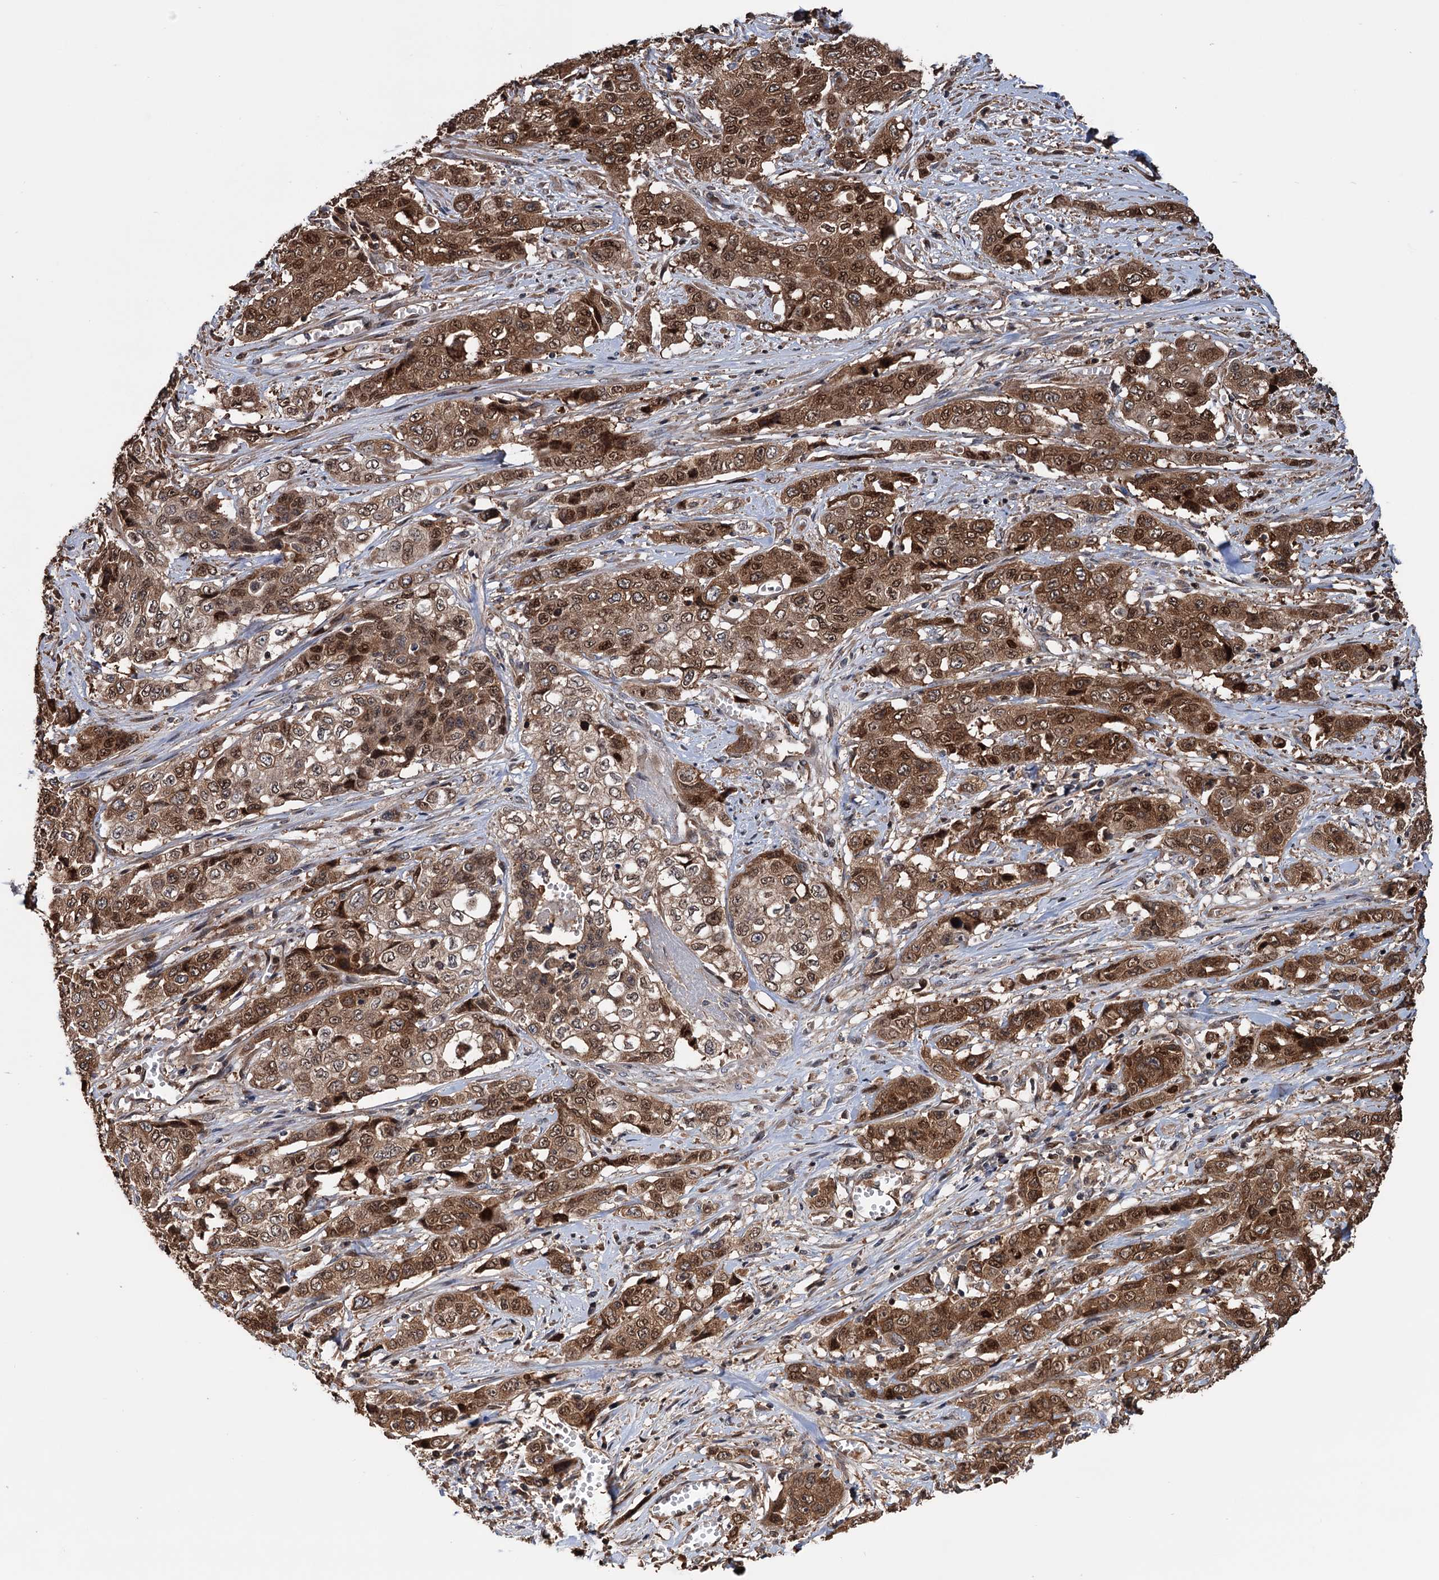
{"staining": {"intensity": "strong", "quantity": ">75%", "location": "cytoplasmic/membranous,nuclear"}, "tissue": "stomach cancer", "cell_type": "Tumor cells", "image_type": "cancer", "snomed": [{"axis": "morphology", "description": "Adenocarcinoma, NOS"}, {"axis": "topography", "description": "Stomach, upper"}], "caption": "A high amount of strong cytoplasmic/membranous and nuclear staining is seen in about >75% of tumor cells in stomach adenocarcinoma tissue.", "gene": "NCAPD2", "patient": {"sex": "male", "age": 62}}